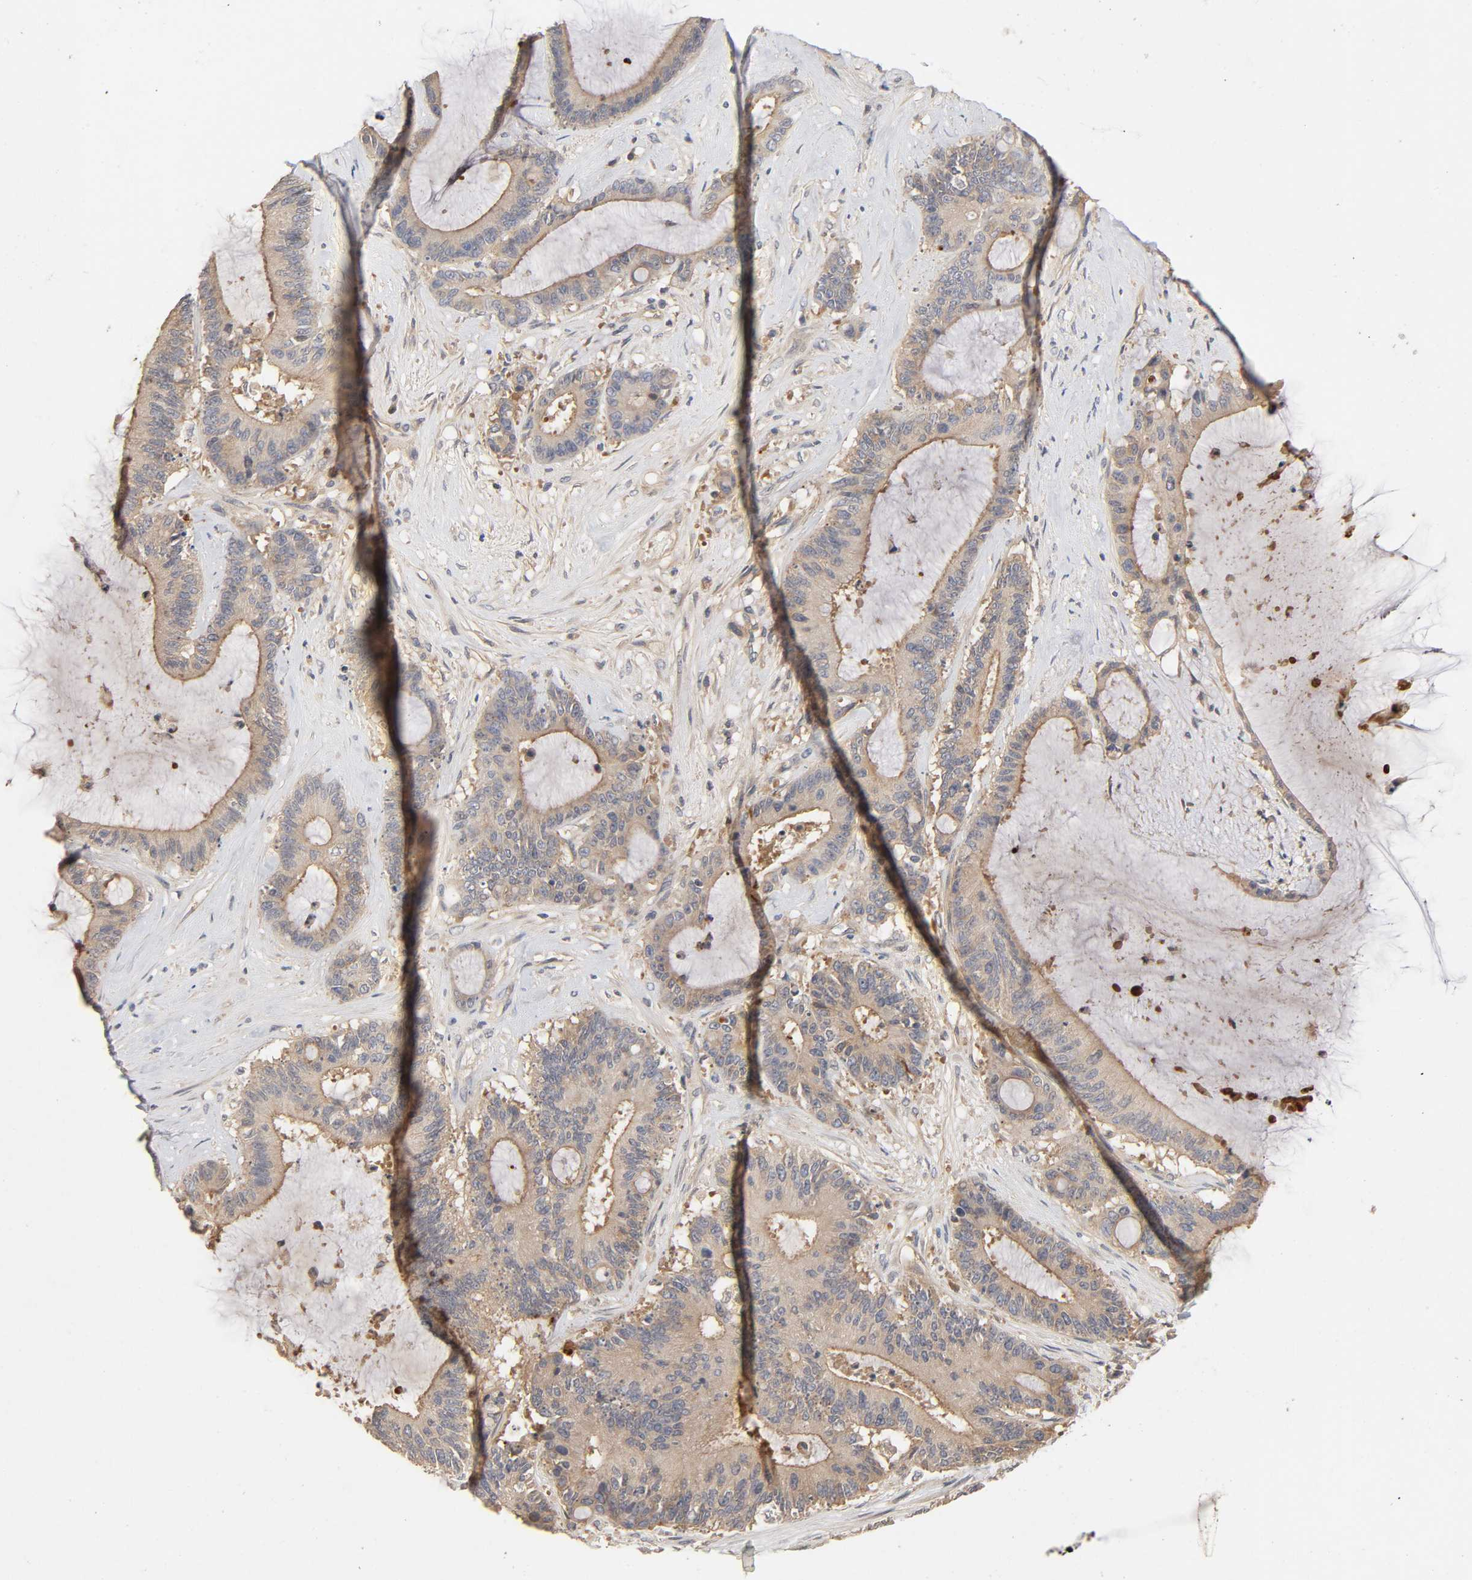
{"staining": {"intensity": "moderate", "quantity": ">75%", "location": "cytoplasmic/membranous"}, "tissue": "liver cancer", "cell_type": "Tumor cells", "image_type": "cancer", "snomed": [{"axis": "morphology", "description": "Cholangiocarcinoma"}, {"axis": "topography", "description": "Liver"}], "caption": "Protein expression analysis of liver cholangiocarcinoma demonstrates moderate cytoplasmic/membranous staining in about >75% of tumor cells.", "gene": "CPB2", "patient": {"sex": "female", "age": 73}}